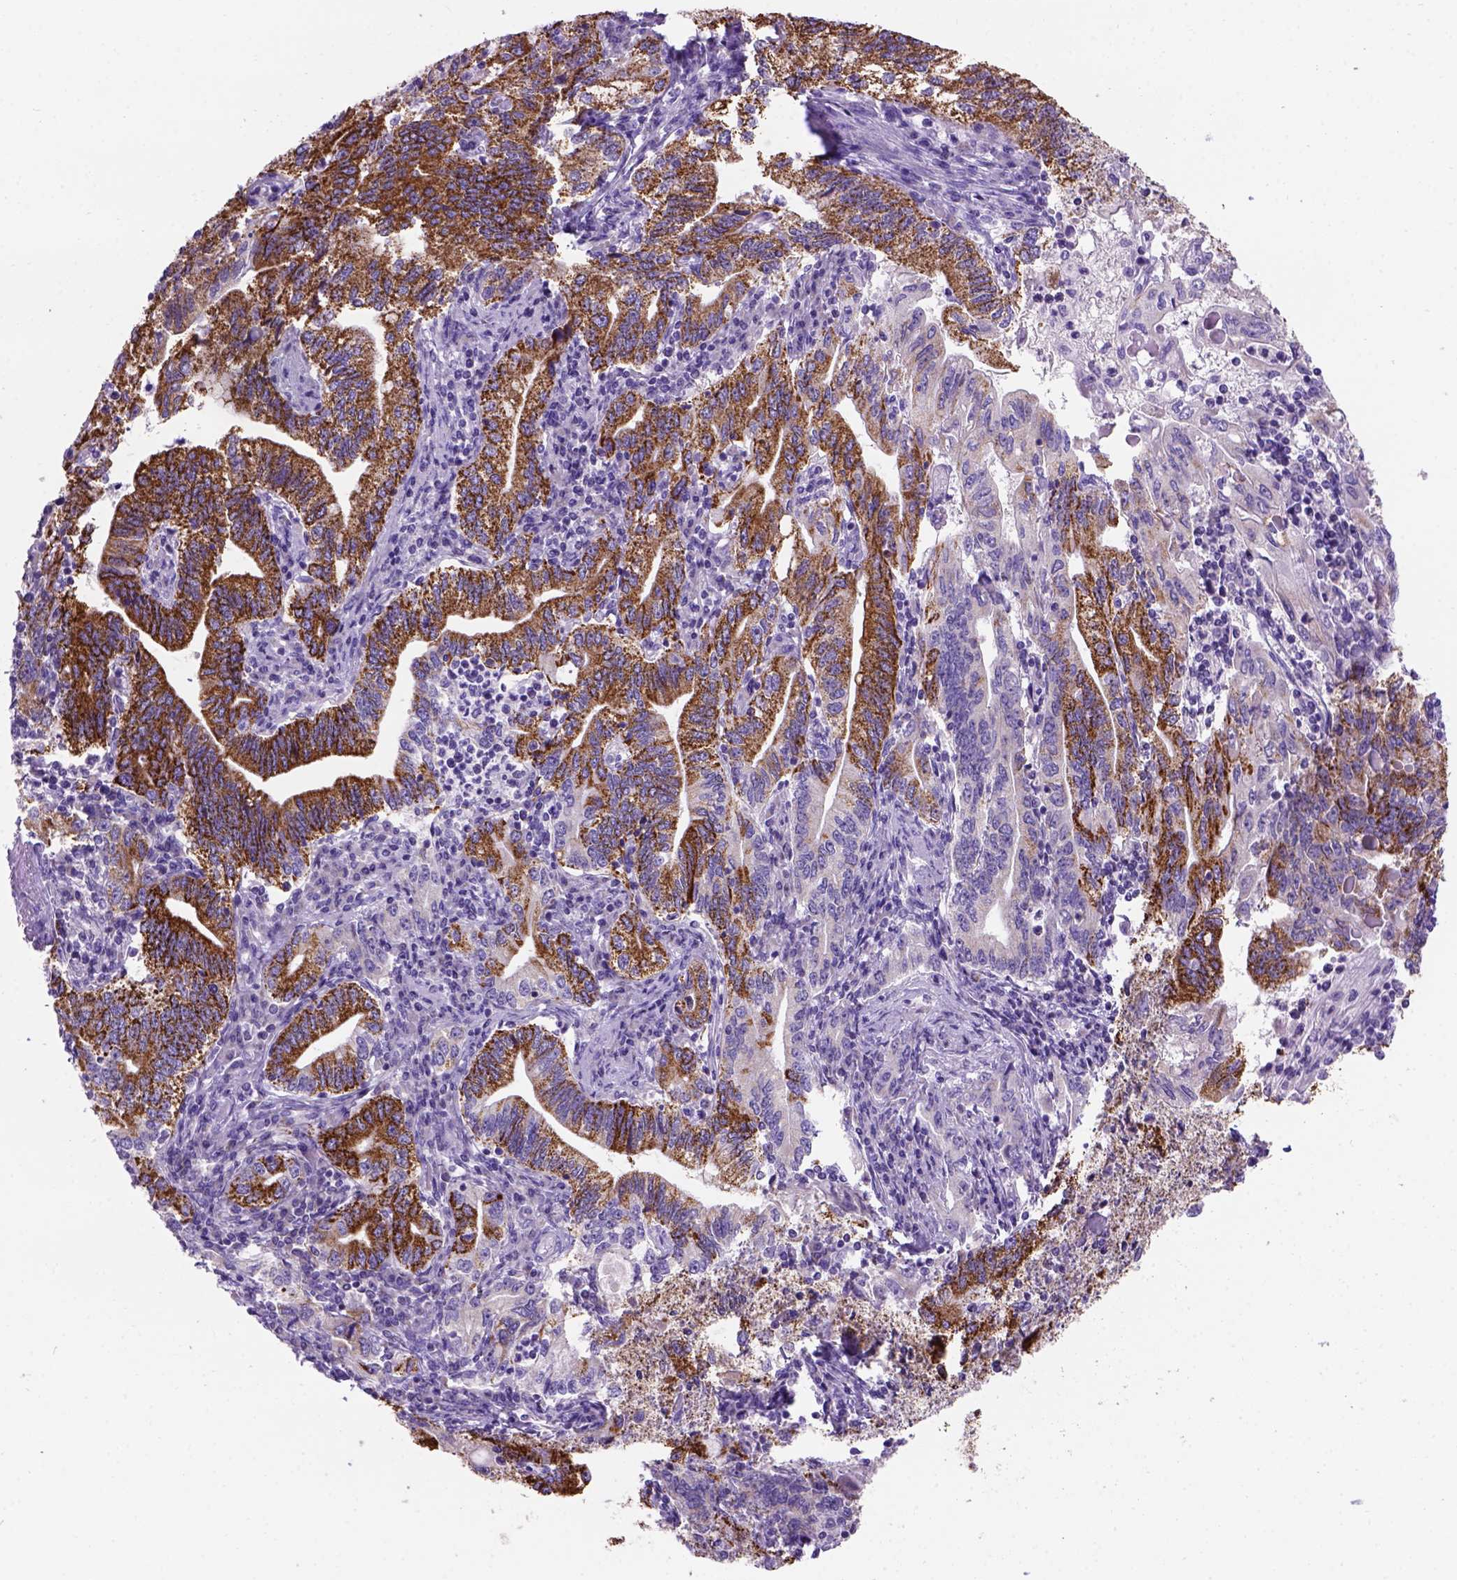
{"staining": {"intensity": "strong", "quantity": ">75%", "location": "cytoplasmic/membranous"}, "tissue": "stomach cancer", "cell_type": "Tumor cells", "image_type": "cancer", "snomed": [{"axis": "morphology", "description": "Adenocarcinoma, NOS"}, {"axis": "topography", "description": "Stomach, lower"}], "caption": "IHC of adenocarcinoma (stomach) demonstrates high levels of strong cytoplasmic/membranous expression in about >75% of tumor cells.", "gene": "L2HGDH", "patient": {"sex": "female", "age": 72}}